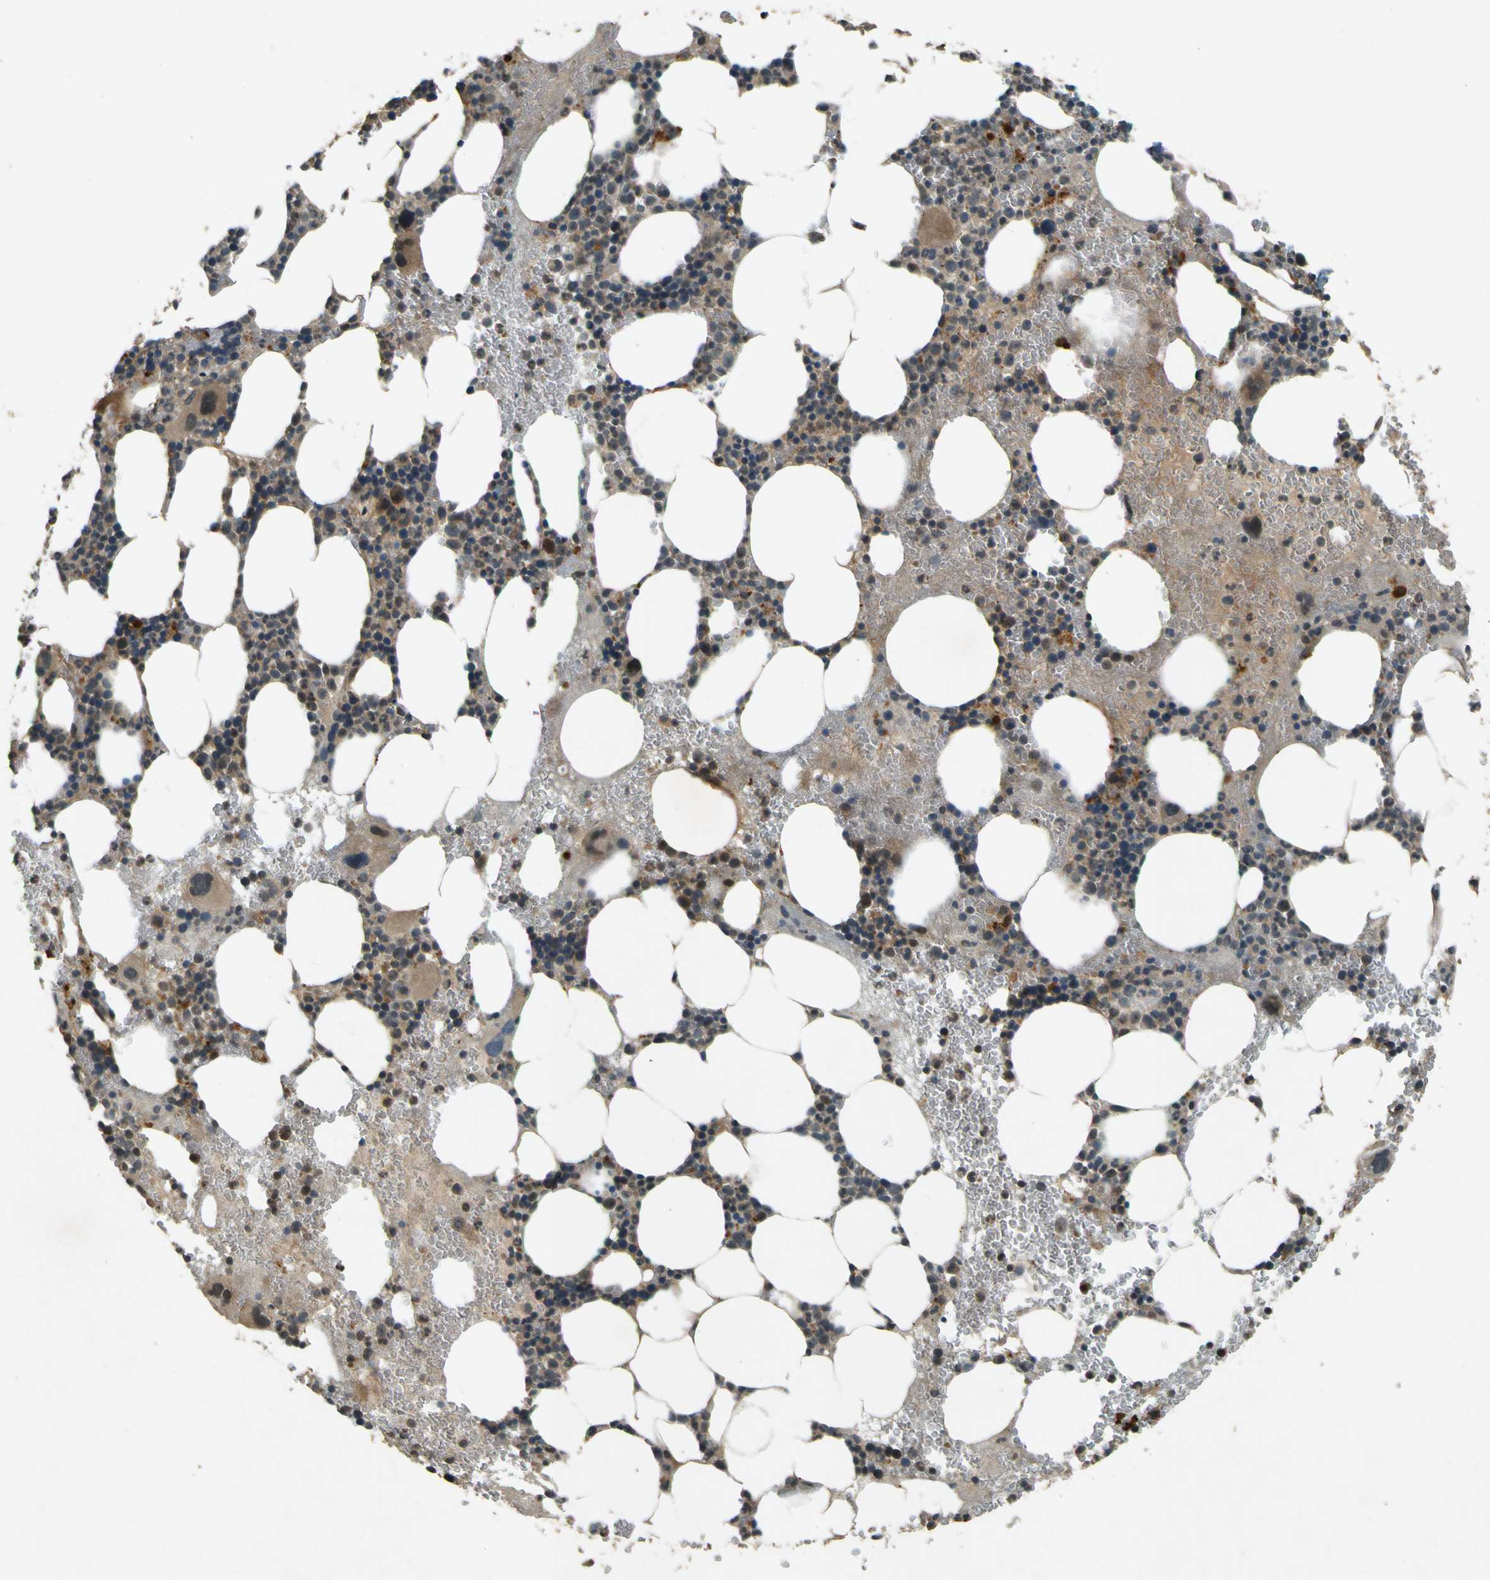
{"staining": {"intensity": "weak", "quantity": ">75%", "location": "cytoplasmic/membranous"}, "tissue": "bone marrow", "cell_type": "Hematopoietic cells", "image_type": "normal", "snomed": [{"axis": "morphology", "description": "Normal tissue, NOS"}, {"axis": "morphology", "description": "Inflammation, NOS"}, {"axis": "topography", "description": "Bone marrow"}], "caption": "Protein analysis of normal bone marrow displays weak cytoplasmic/membranous staining in about >75% of hematopoietic cells. (DAB = brown stain, brightfield microscopy at high magnification).", "gene": "MPDZ", "patient": {"sex": "female", "age": 76}}